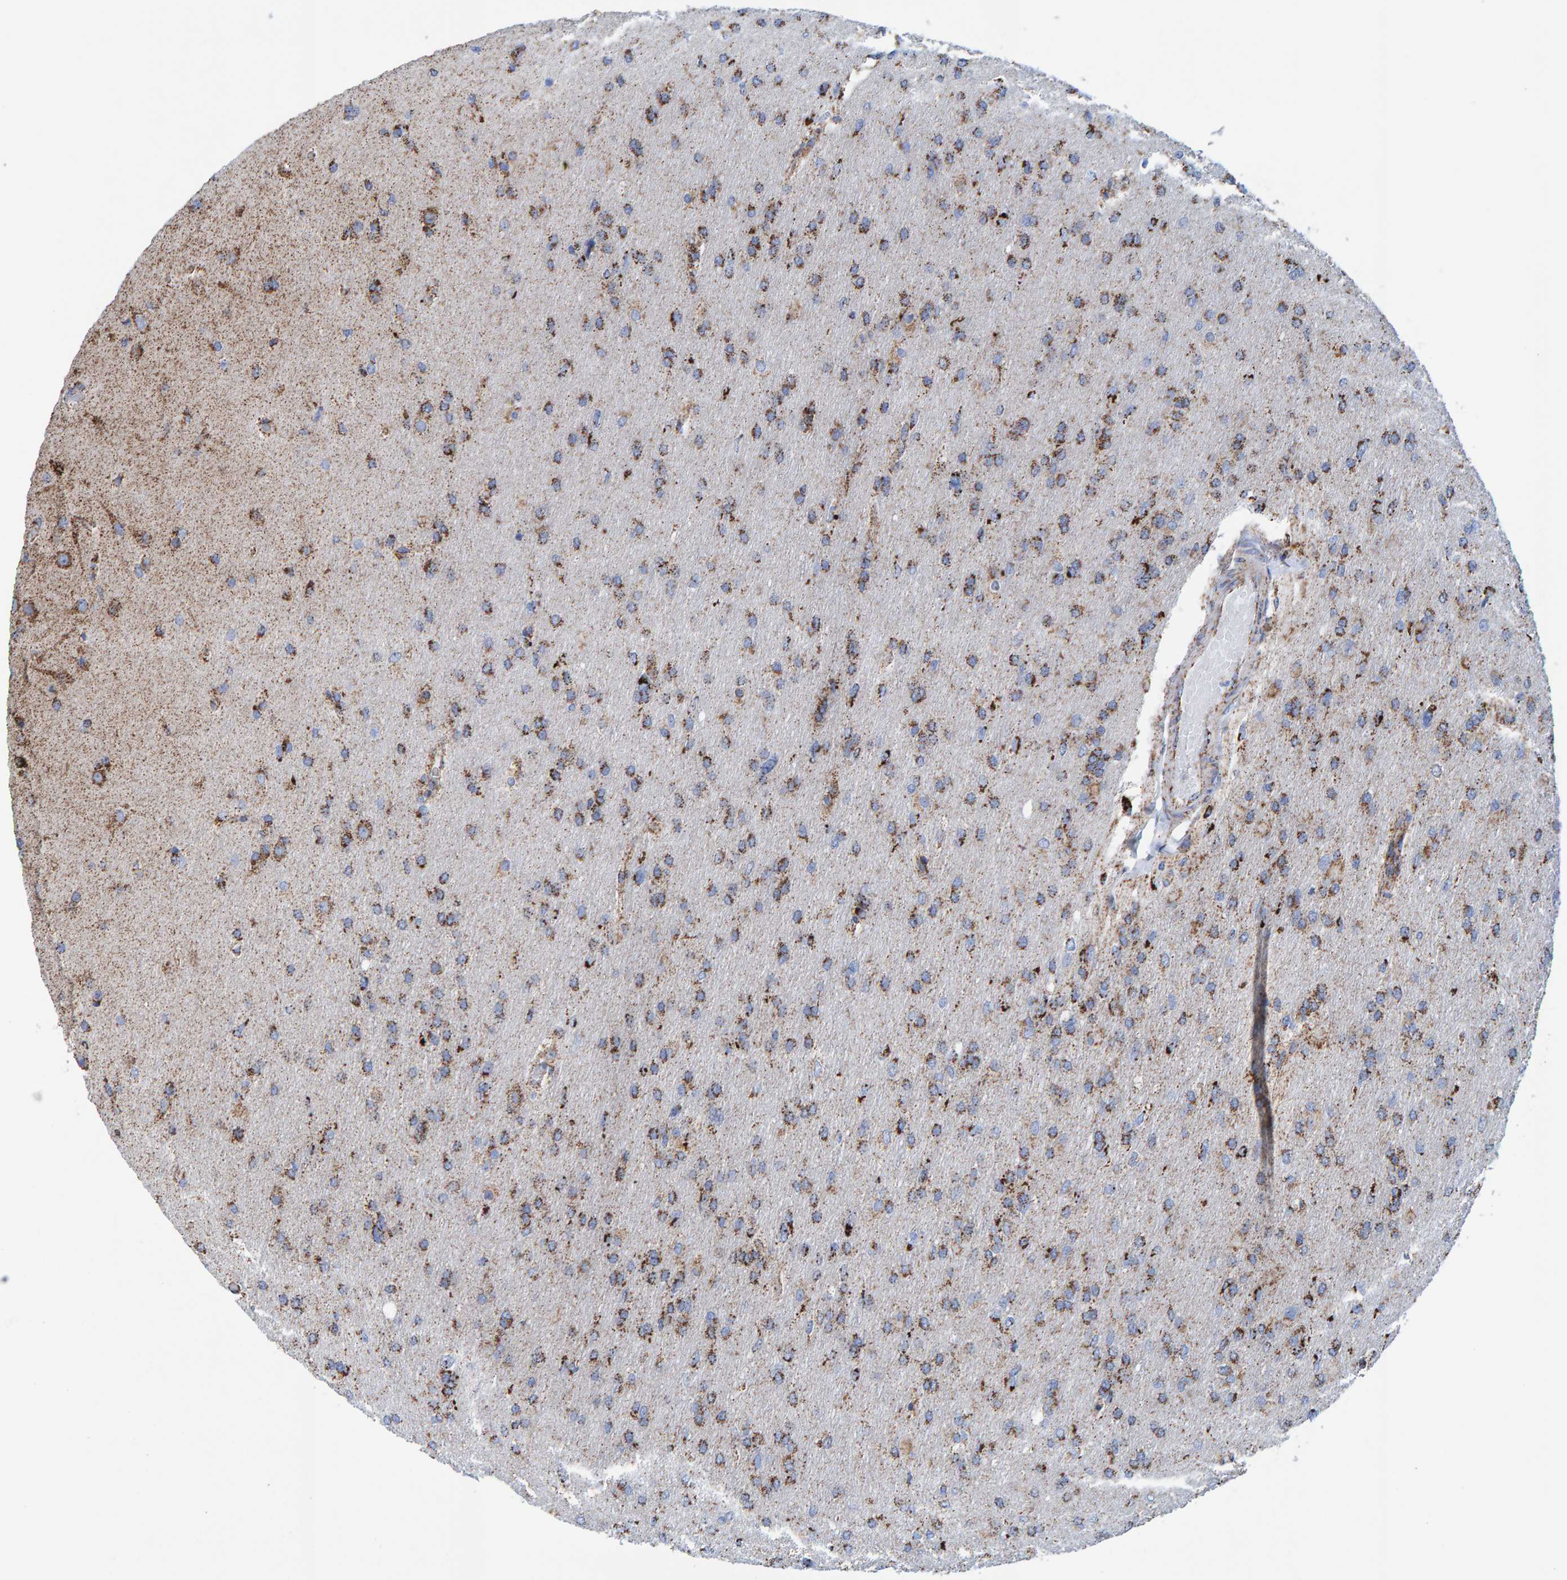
{"staining": {"intensity": "strong", "quantity": ">75%", "location": "cytoplasmic/membranous"}, "tissue": "glioma", "cell_type": "Tumor cells", "image_type": "cancer", "snomed": [{"axis": "morphology", "description": "Glioma, malignant, High grade"}, {"axis": "topography", "description": "Cerebral cortex"}], "caption": "Protein expression analysis of glioma exhibits strong cytoplasmic/membranous staining in about >75% of tumor cells. (Stains: DAB in brown, nuclei in blue, Microscopy: brightfield microscopy at high magnification).", "gene": "ENSG00000262660", "patient": {"sex": "female", "age": 36}}